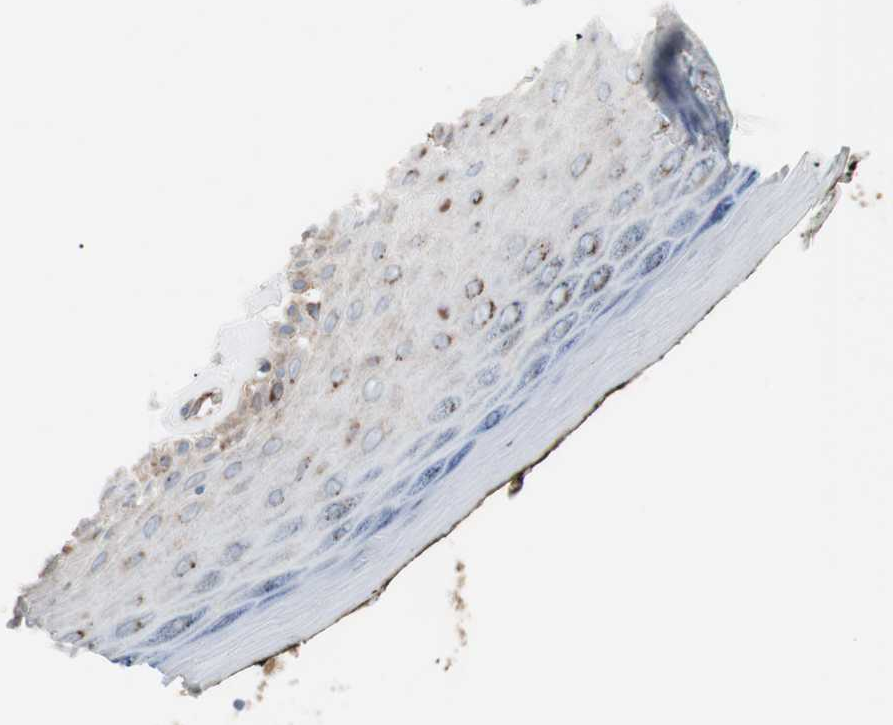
{"staining": {"intensity": "moderate", "quantity": "25%-75%", "location": "cytoplasmic/membranous"}, "tissue": "skin", "cell_type": "Epidermal cells", "image_type": "normal", "snomed": [{"axis": "morphology", "description": "Normal tissue, NOS"}, {"axis": "morphology", "description": "Inflammation, NOS"}, {"axis": "topography", "description": "Vulva"}], "caption": "Immunohistochemistry micrograph of normal human skin stained for a protein (brown), which shows medium levels of moderate cytoplasmic/membranous positivity in about 25%-75% of epidermal cells.", "gene": "FLOT2", "patient": {"sex": "female", "age": 84}}